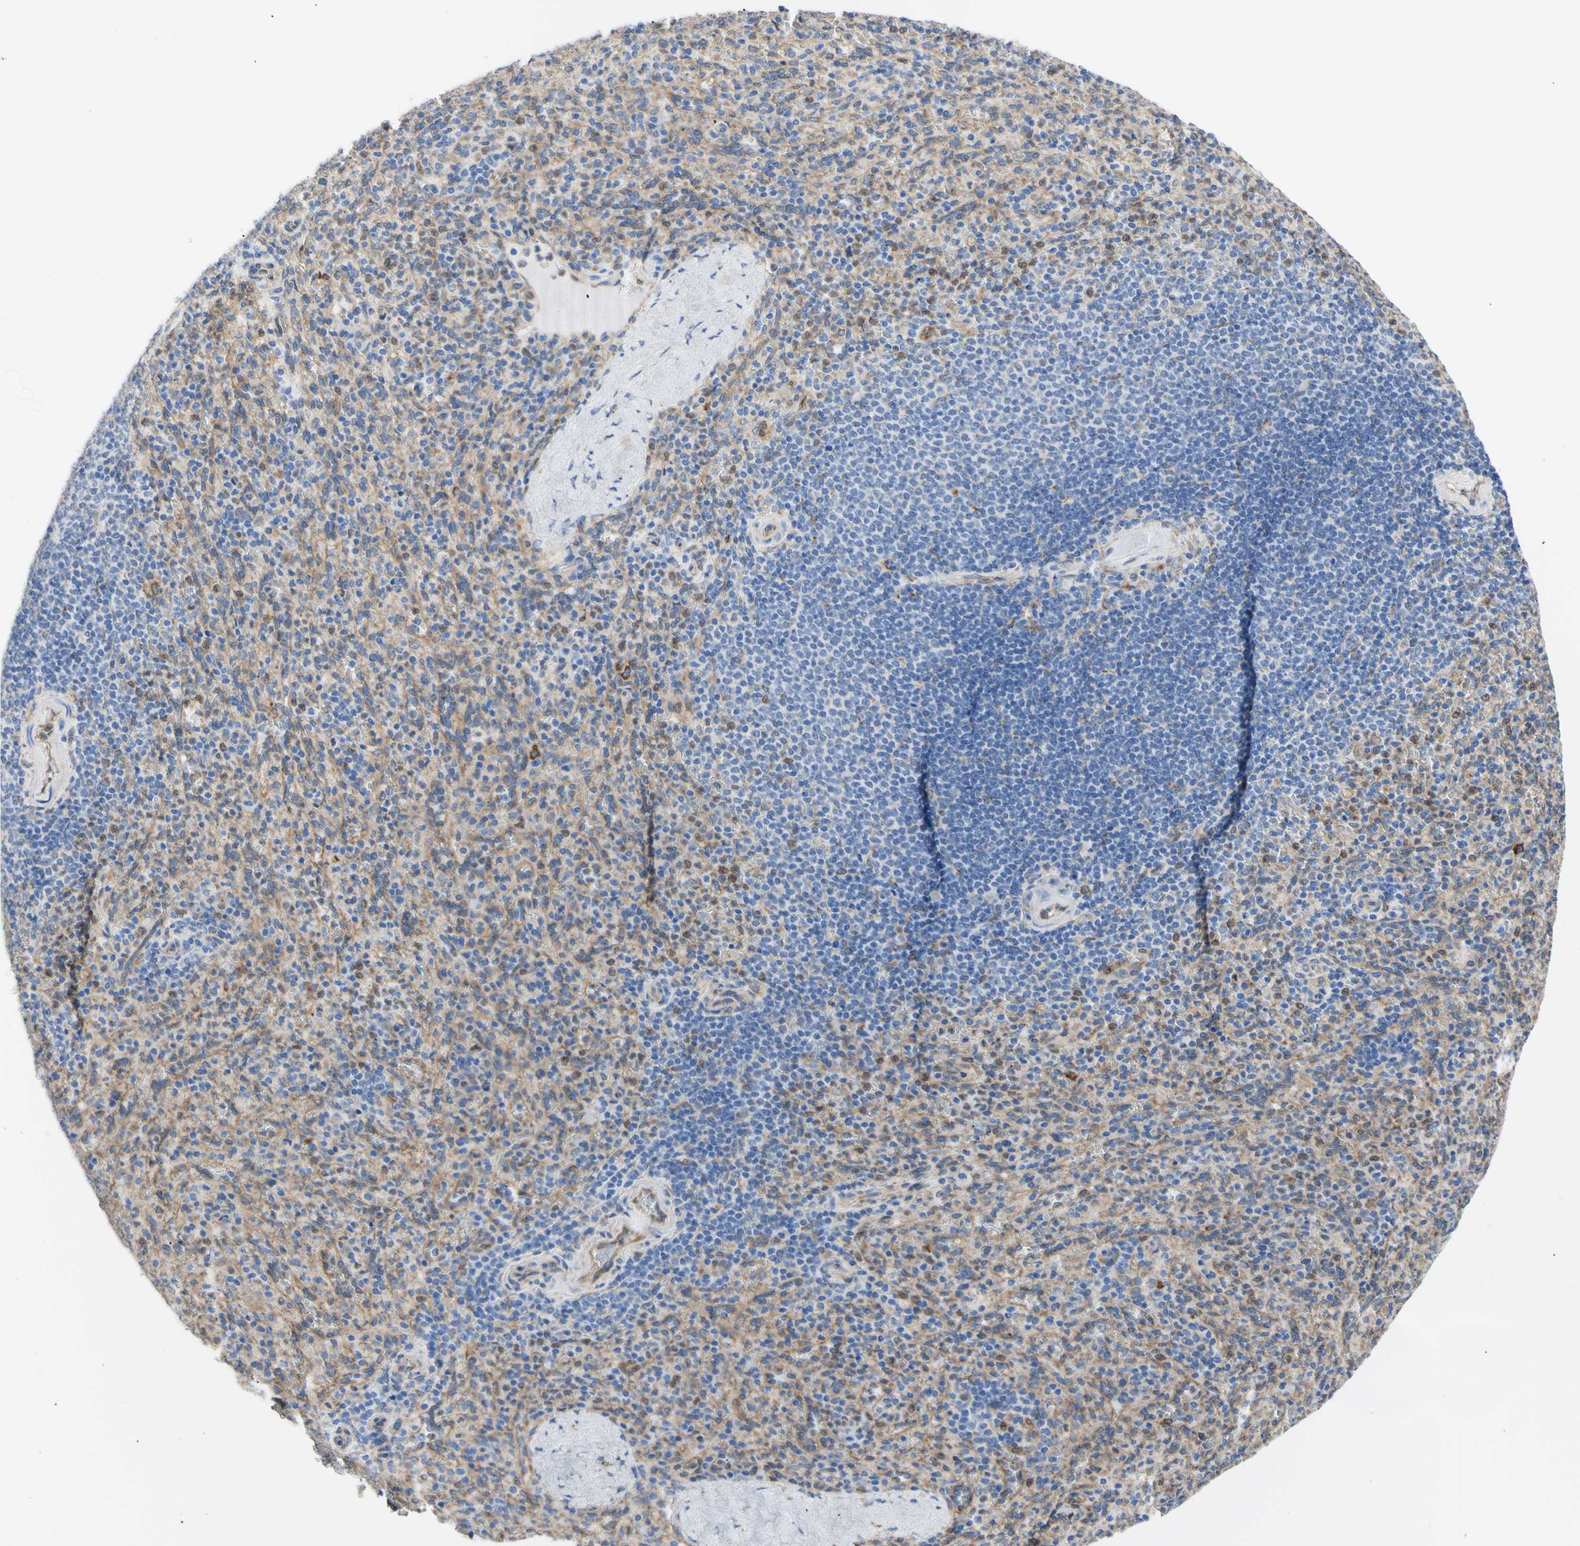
{"staining": {"intensity": "moderate", "quantity": "25%-75%", "location": "nuclear"}, "tissue": "spleen", "cell_type": "Cells in red pulp", "image_type": "normal", "snomed": [{"axis": "morphology", "description": "Normal tissue, NOS"}, {"axis": "topography", "description": "Spleen"}], "caption": "A photomicrograph of spleen stained for a protein exhibits moderate nuclear brown staining in cells in red pulp.", "gene": "ERLIN1", "patient": {"sex": "male", "age": 36}}